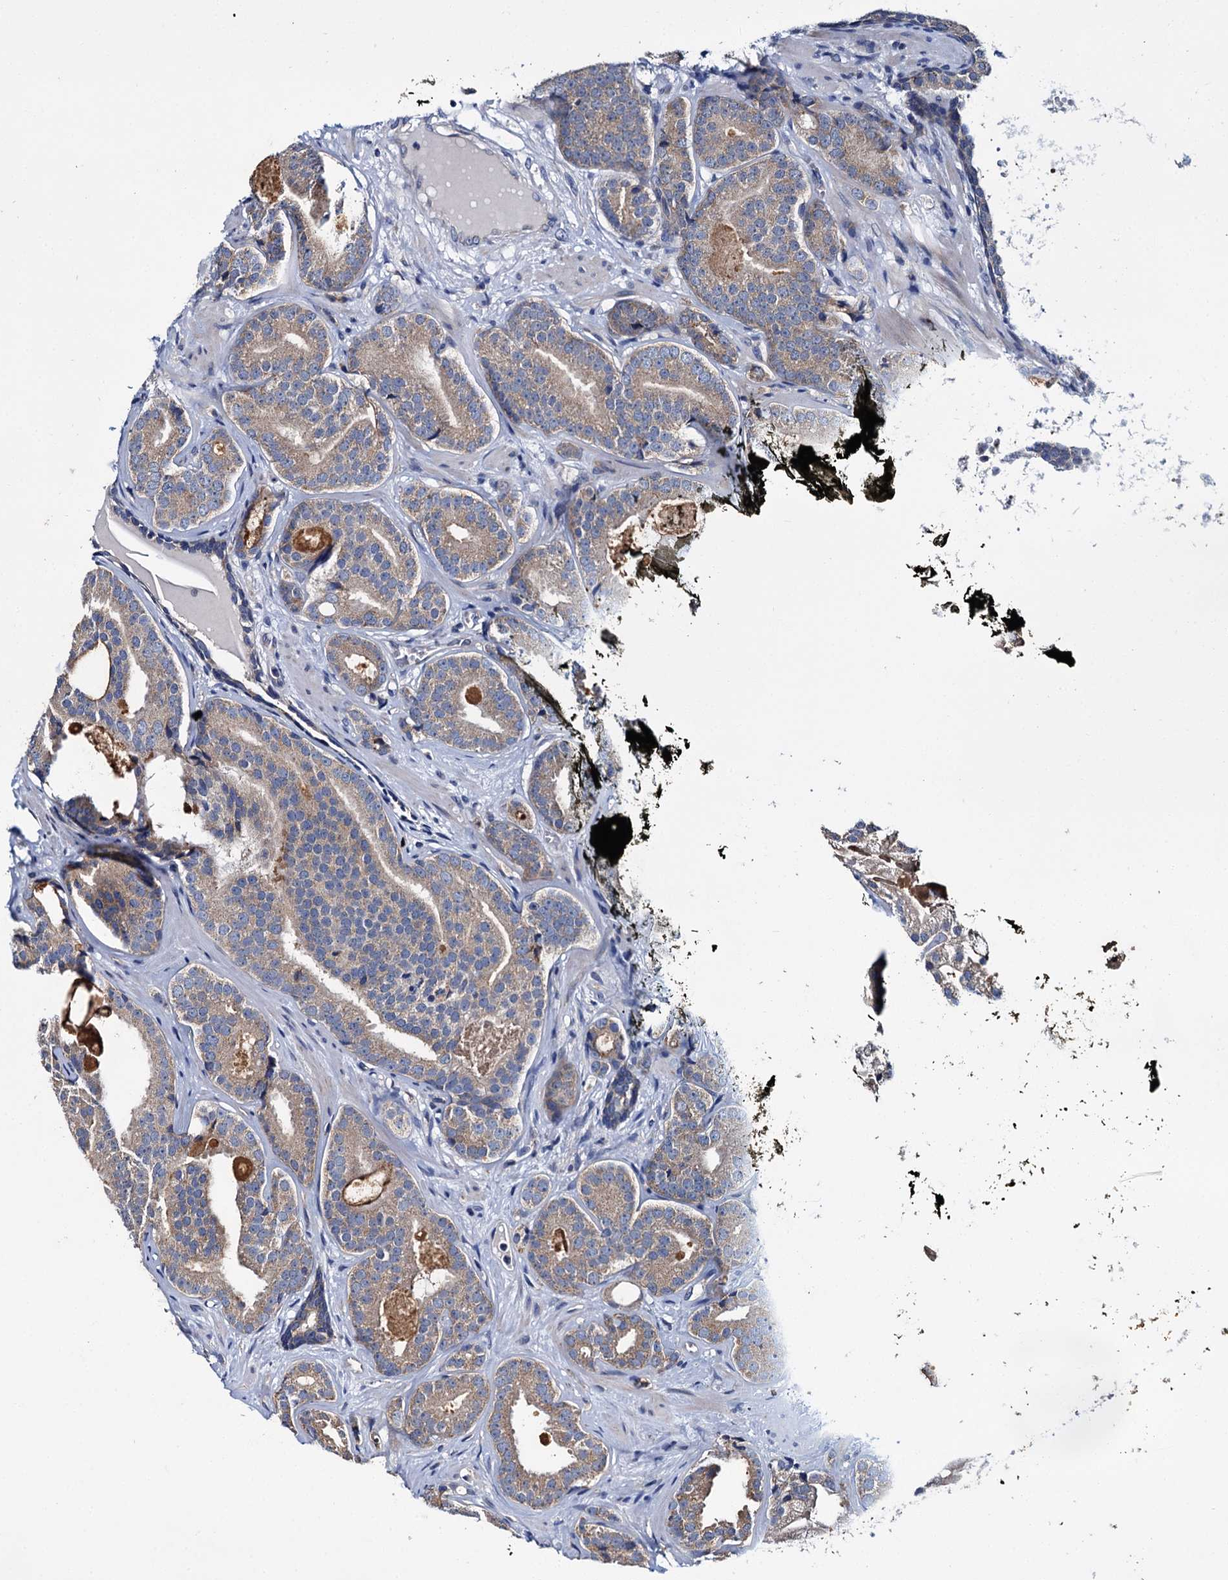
{"staining": {"intensity": "moderate", "quantity": ">75%", "location": "cytoplasmic/membranous"}, "tissue": "prostate cancer", "cell_type": "Tumor cells", "image_type": "cancer", "snomed": [{"axis": "morphology", "description": "Adenocarcinoma, High grade"}, {"axis": "topography", "description": "Prostate"}], "caption": "Moderate cytoplasmic/membranous positivity for a protein is appreciated in about >75% of tumor cells of adenocarcinoma (high-grade) (prostate) using immunohistochemistry.", "gene": "CEP295", "patient": {"sex": "male", "age": 60}}